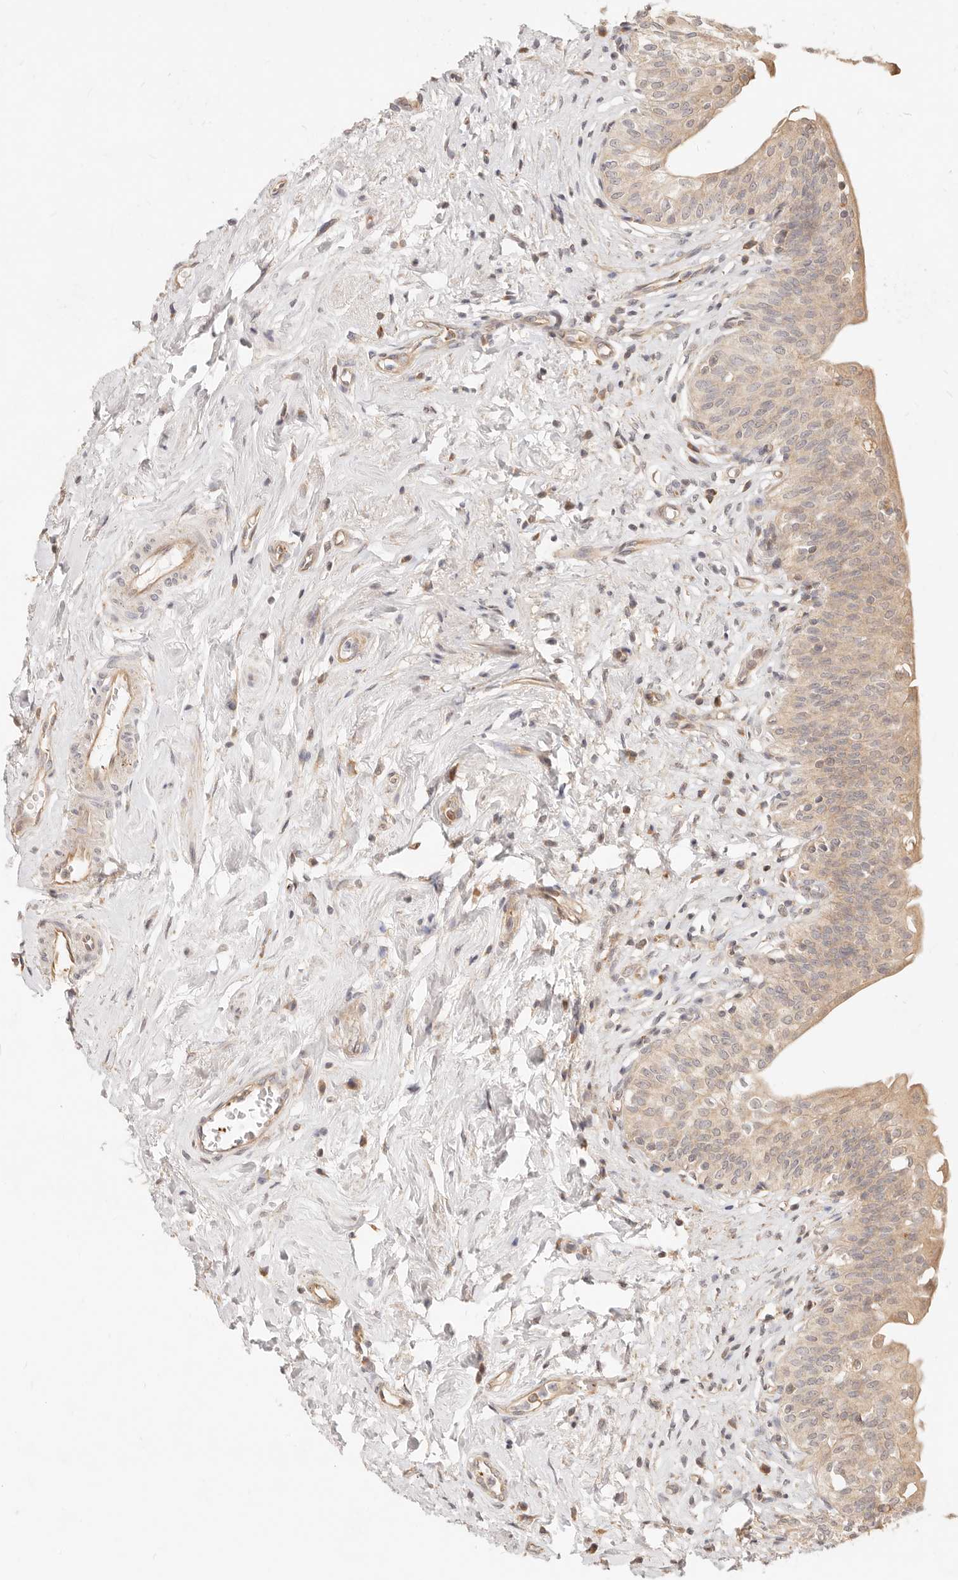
{"staining": {"intensity": "moderate", "quantity": "25%-75%", "location": "cytoplasmic/membranous"}, "tissue": "urinary bladder", "cell_type": "Urothelial cells", "image_type": "normal", "snomed": [{"axis": "morphology", "description": "Normal tissue, NOS"}, {"axis": "topography", "description": "Urinary bladder"}], "caption": "Urothelial cells demonstrate medium levels of moderate cytoplasmic/membranous positivity in about 25%-75% of cells in benign human urinary bladder.", "gene": "UBXN10", "patient": {"sex": "male", "age": 83}}